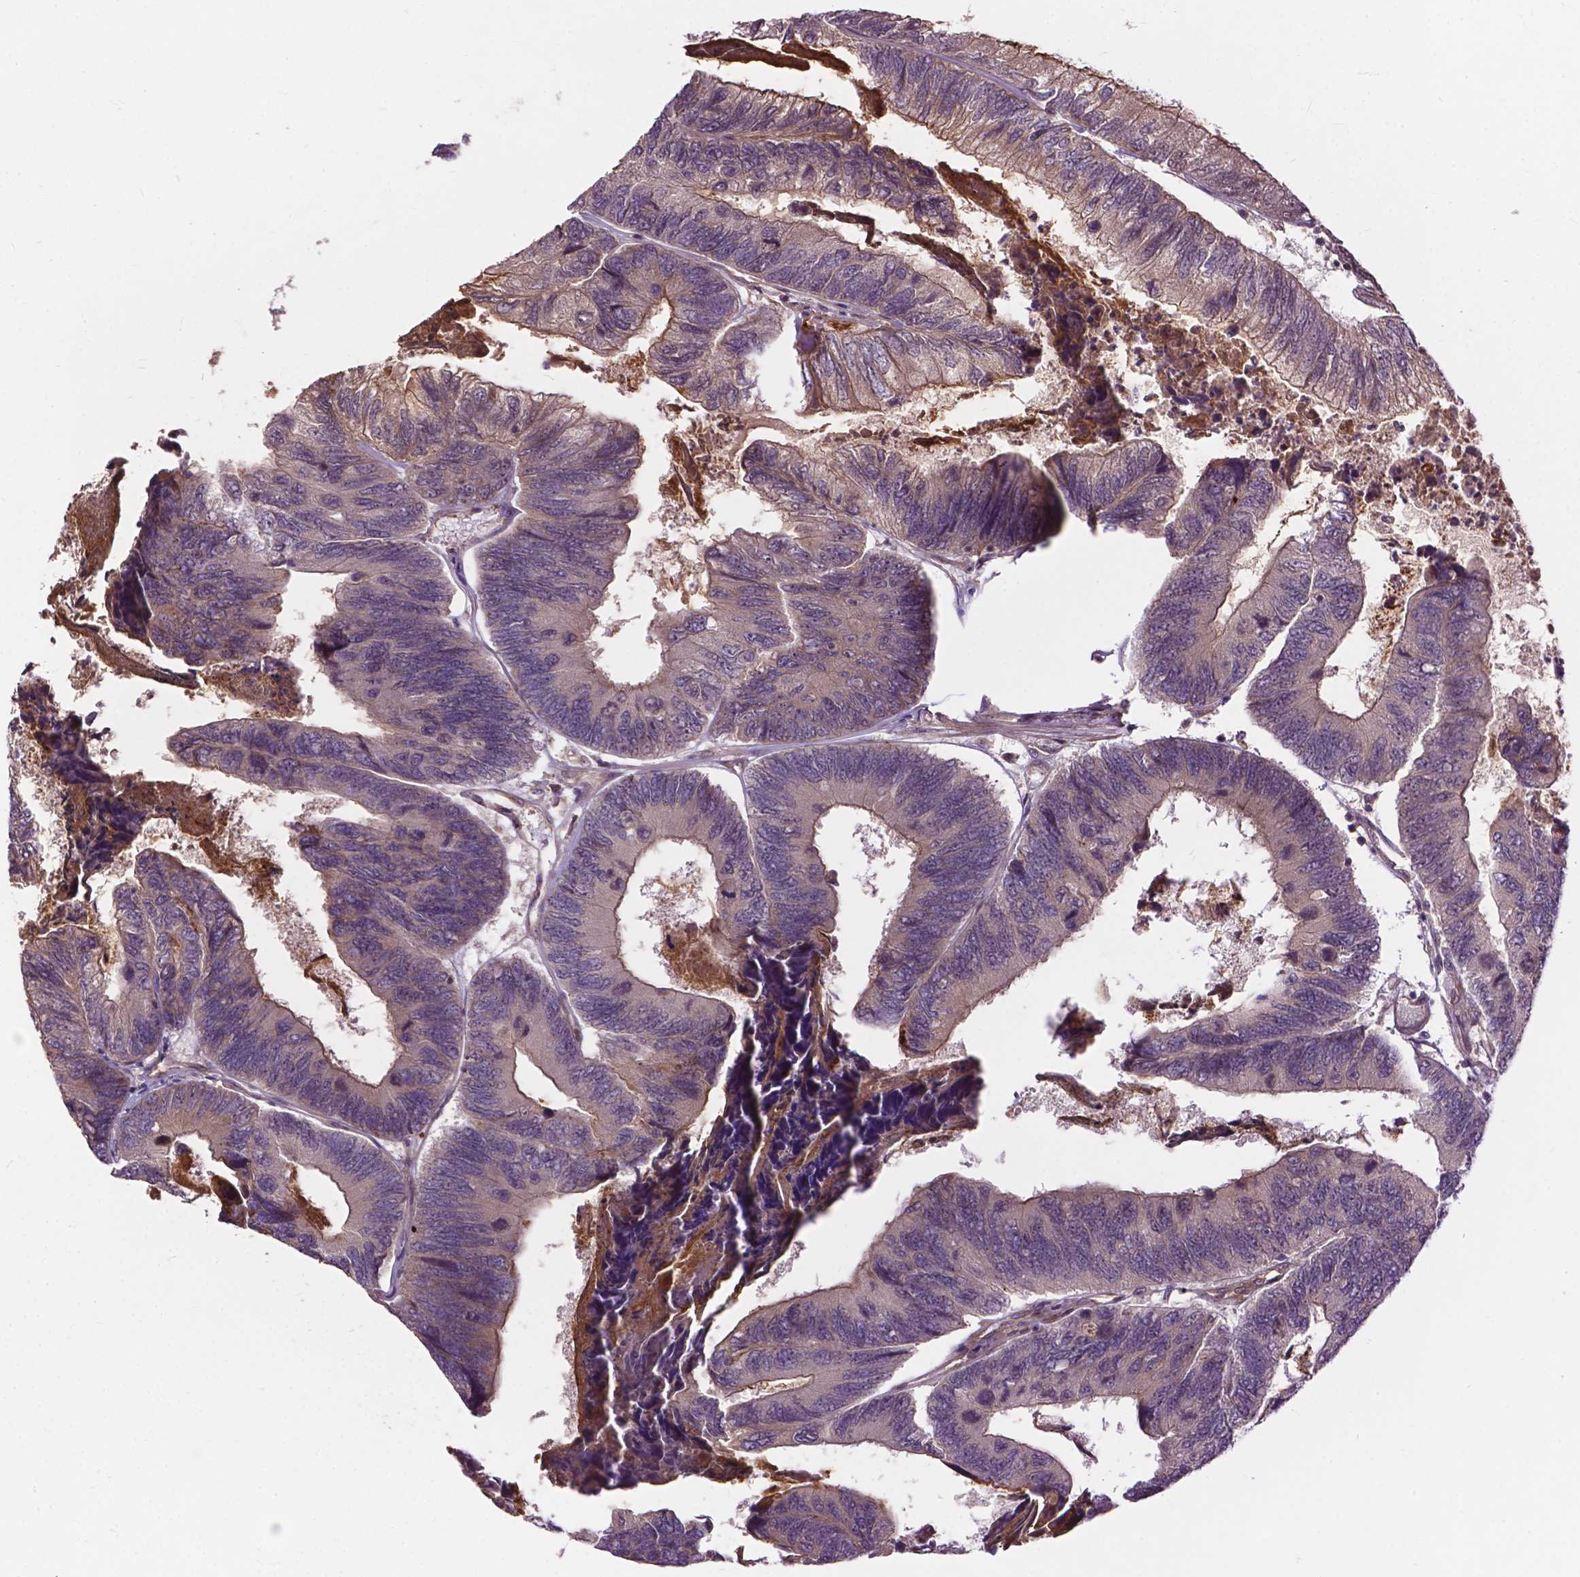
{"staining": {"intensity": "moderate", "quantity": "25%-75%", "location": "cytoplasmic/membranous"}, "tissue": "colorectal cancer", "cell_type": "Tumor cells", "image_type": "cancer", "snomed": [{"axis": "morphology", "description": "Adenocarcinoma, NOS"}, {"axis": "topography", "description": "Colon"}], "caption": "Immunohistochemistry micrograph of neoplastic tissue: colorectal cancer (adenocarcinoma) stained using IHC demonstrates medium levels of moderate protein expression localized specifically in the cytoplasmic/membranous of tumor cells, appearing as a cytoplasmic/membranous brown color.", "gene": "PARP3", "patient": {"sex": "female", "age": 67}}